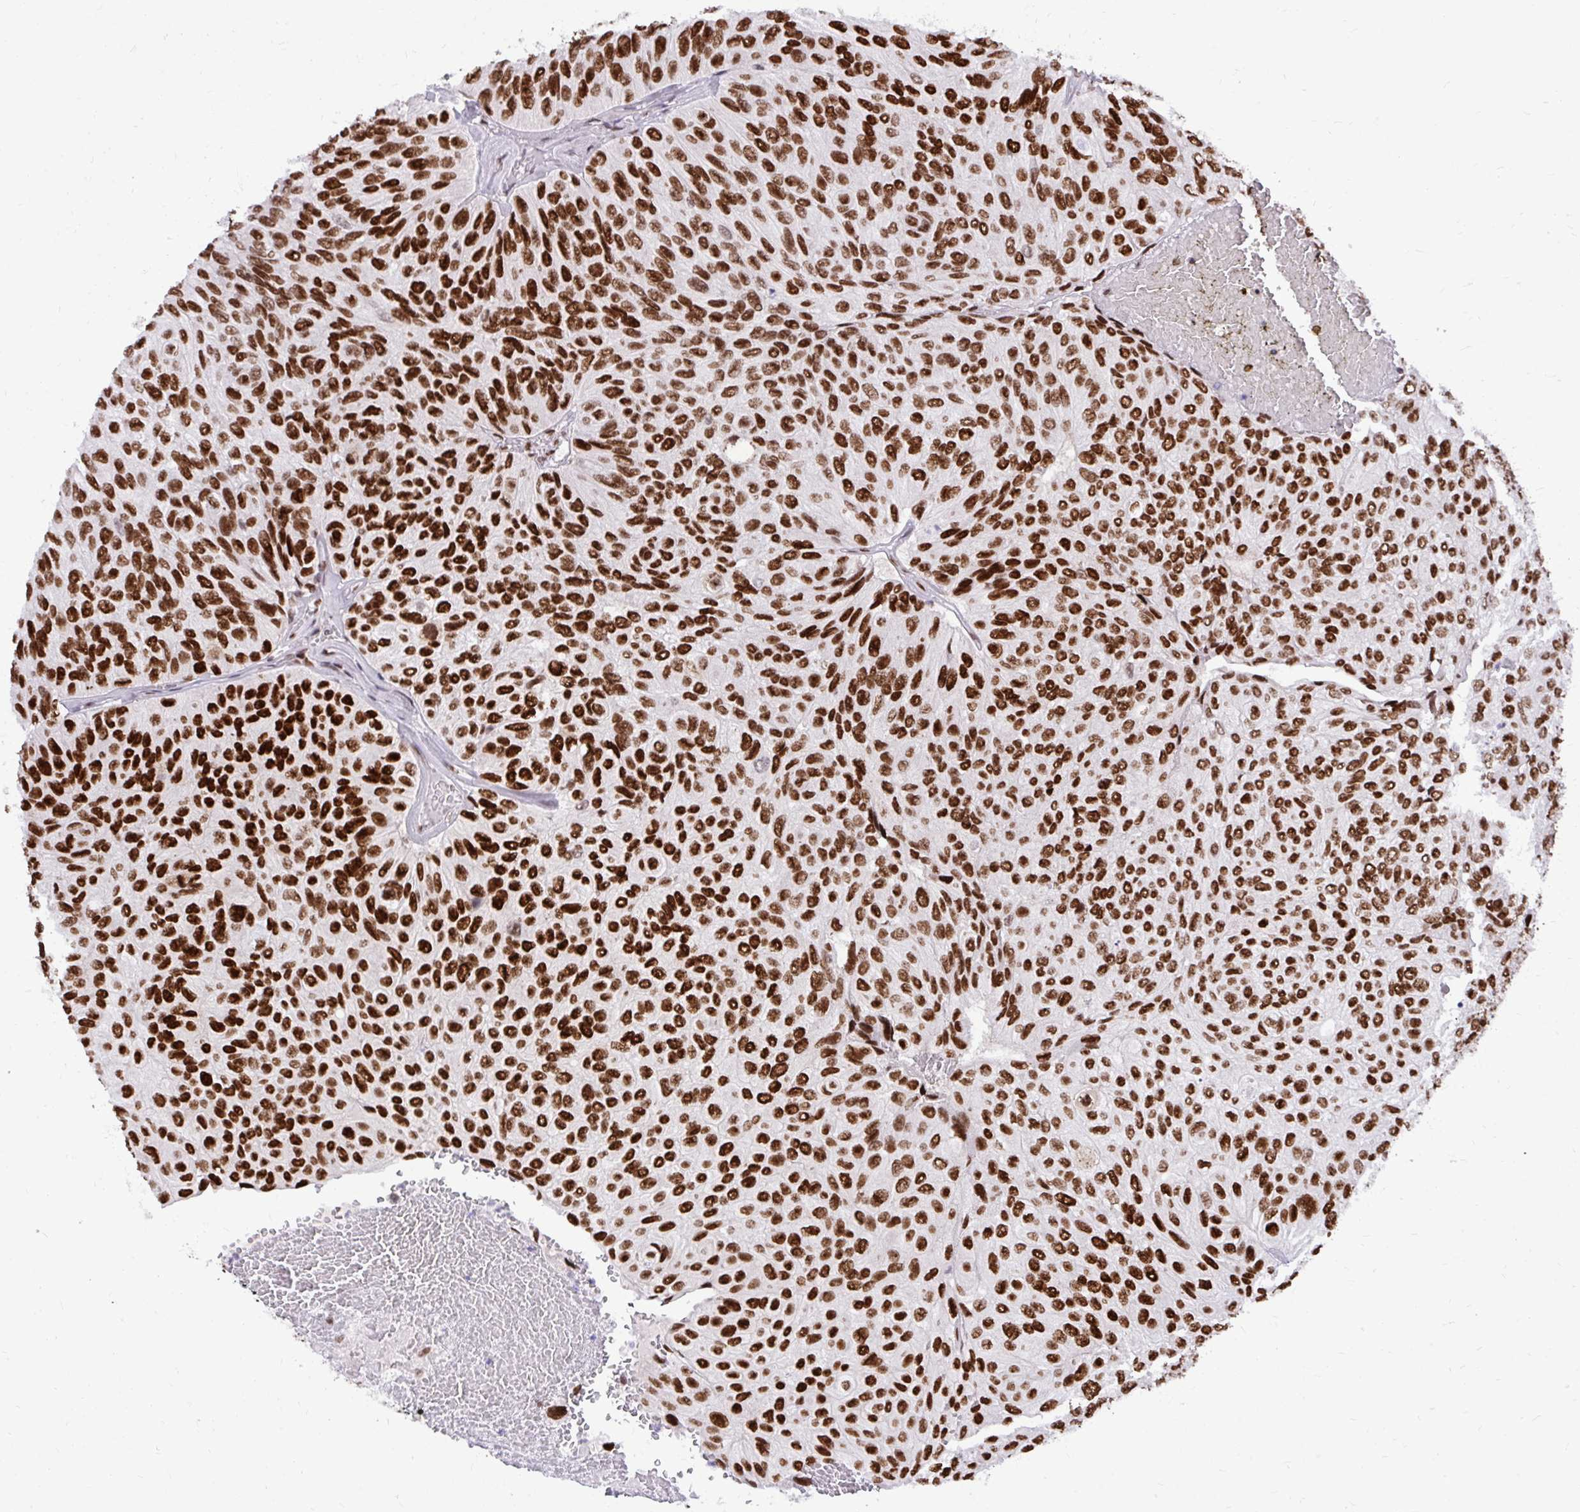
{"staining": {"intensity": "strong", "quantity": ">75%", "location": "nuclear"}, "tissue": "urothelial cancer", "cell_type": "Tumor cells", "image_type": "cancer", "snomed": [{"axis": "morphology", "description": "Urothelial carcinoma, High grade"}, {"axis": "topography", "description": "Urinary bladder"}], "caption": "Strong nuclear staining is present in approximately >75% of tumor cells in urothelial carcinoma (high-grade).", "gene": "CDYL", "patient": {"sex": "male", "age": 66}}